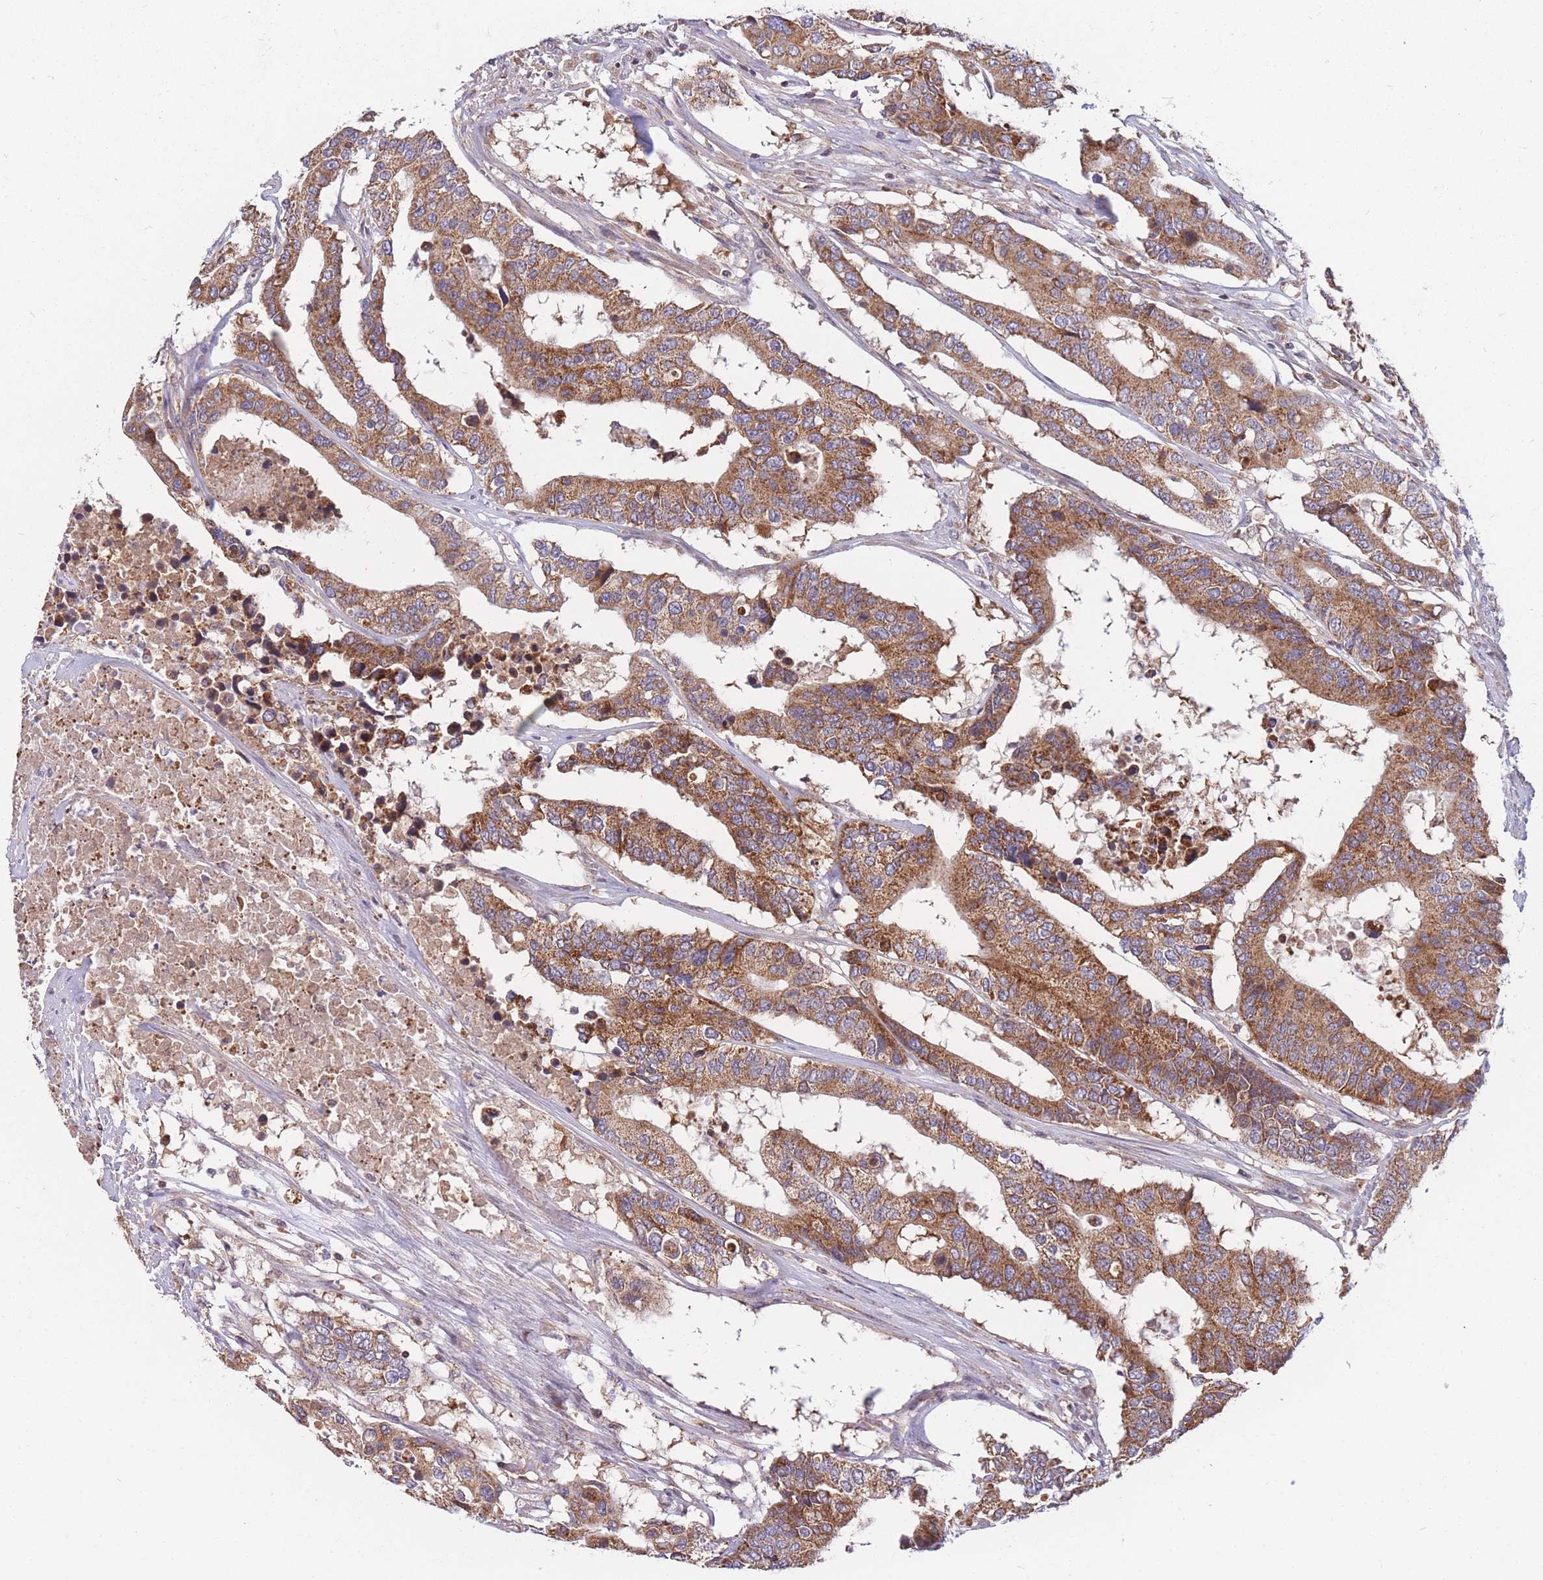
{"staining": {"intensity": "moderate", "quantity": ">75%", "location": "cytoplasmic/membranous"}, "tissue": "colorectal cancer", "cell_type": "Tumor cells", "image_type": "cancer", "snomed": [{"axis": "morphology", "description": "Adenocarcinoma, NOS"}, {"axis": "topography", "description": "Colon"}], "caption": "Immunohistochemistry (IHC) (DAB) staining of human colorectal cancer (adenocarcinoma) exhibits moderate cytoplasmic/membranous protein expression in about >75% of tumor cells.", "gene": "PTPMT1", "patient": {"sex": "male", "age": 77}}